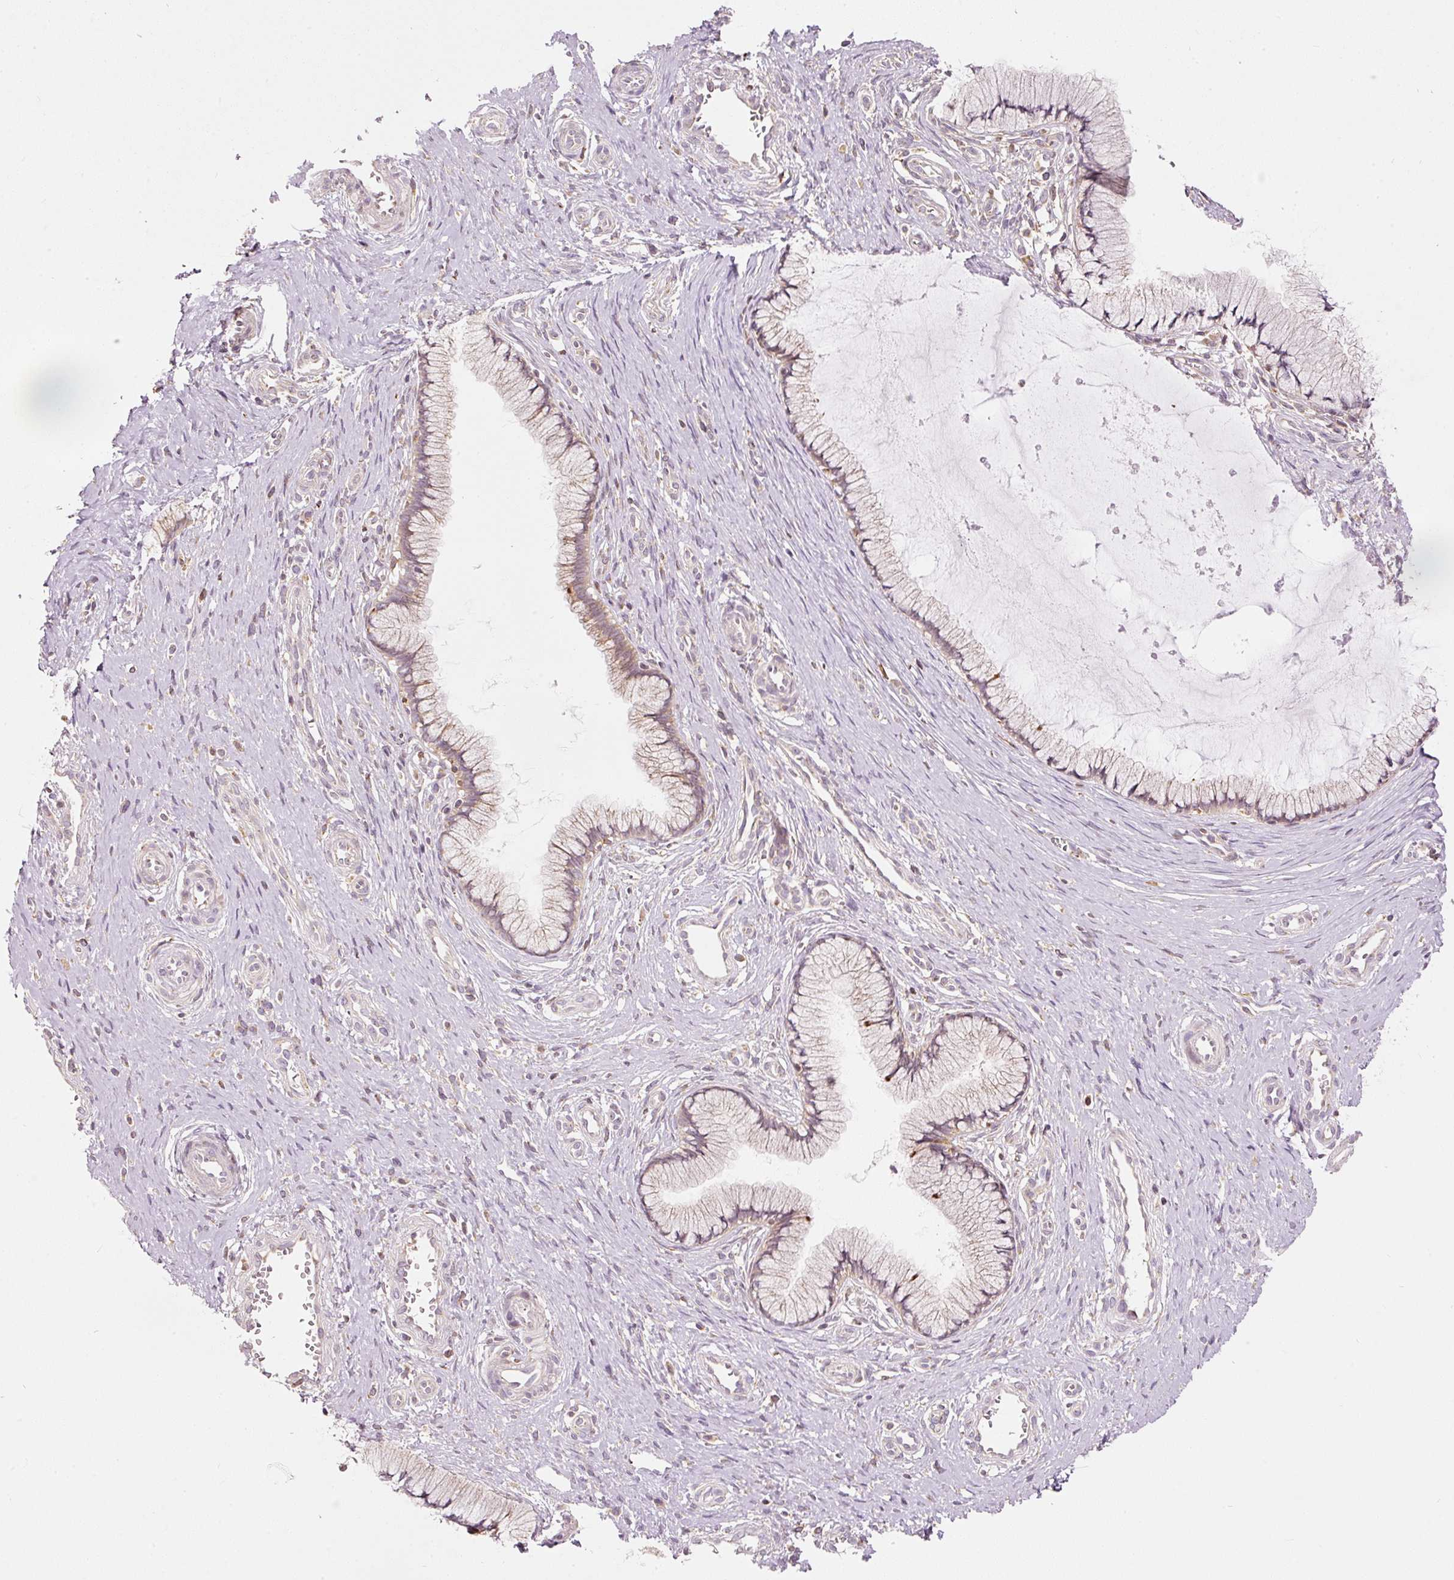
{"staining": {"intensity": "weak", "quantity": "25%-75%", "location": "cytoplasmic/membranous"}, "tissue": "cervix", "cell_type": "Glandular cells", "image_type": "normal", "snomed": [{"axis": "morphology", "description": "Normal tissue, NOS"}, {"axis": "topography", "description": "Cervix"}], "caption": "Brown immunohistochemical staining in normal cervix demonstrates weak cytoplasmic/membranous staining in about 25%-75% of glandular cells.", "gene": "SNAPC5", "patient": {"sex": "female", "age": 36}}